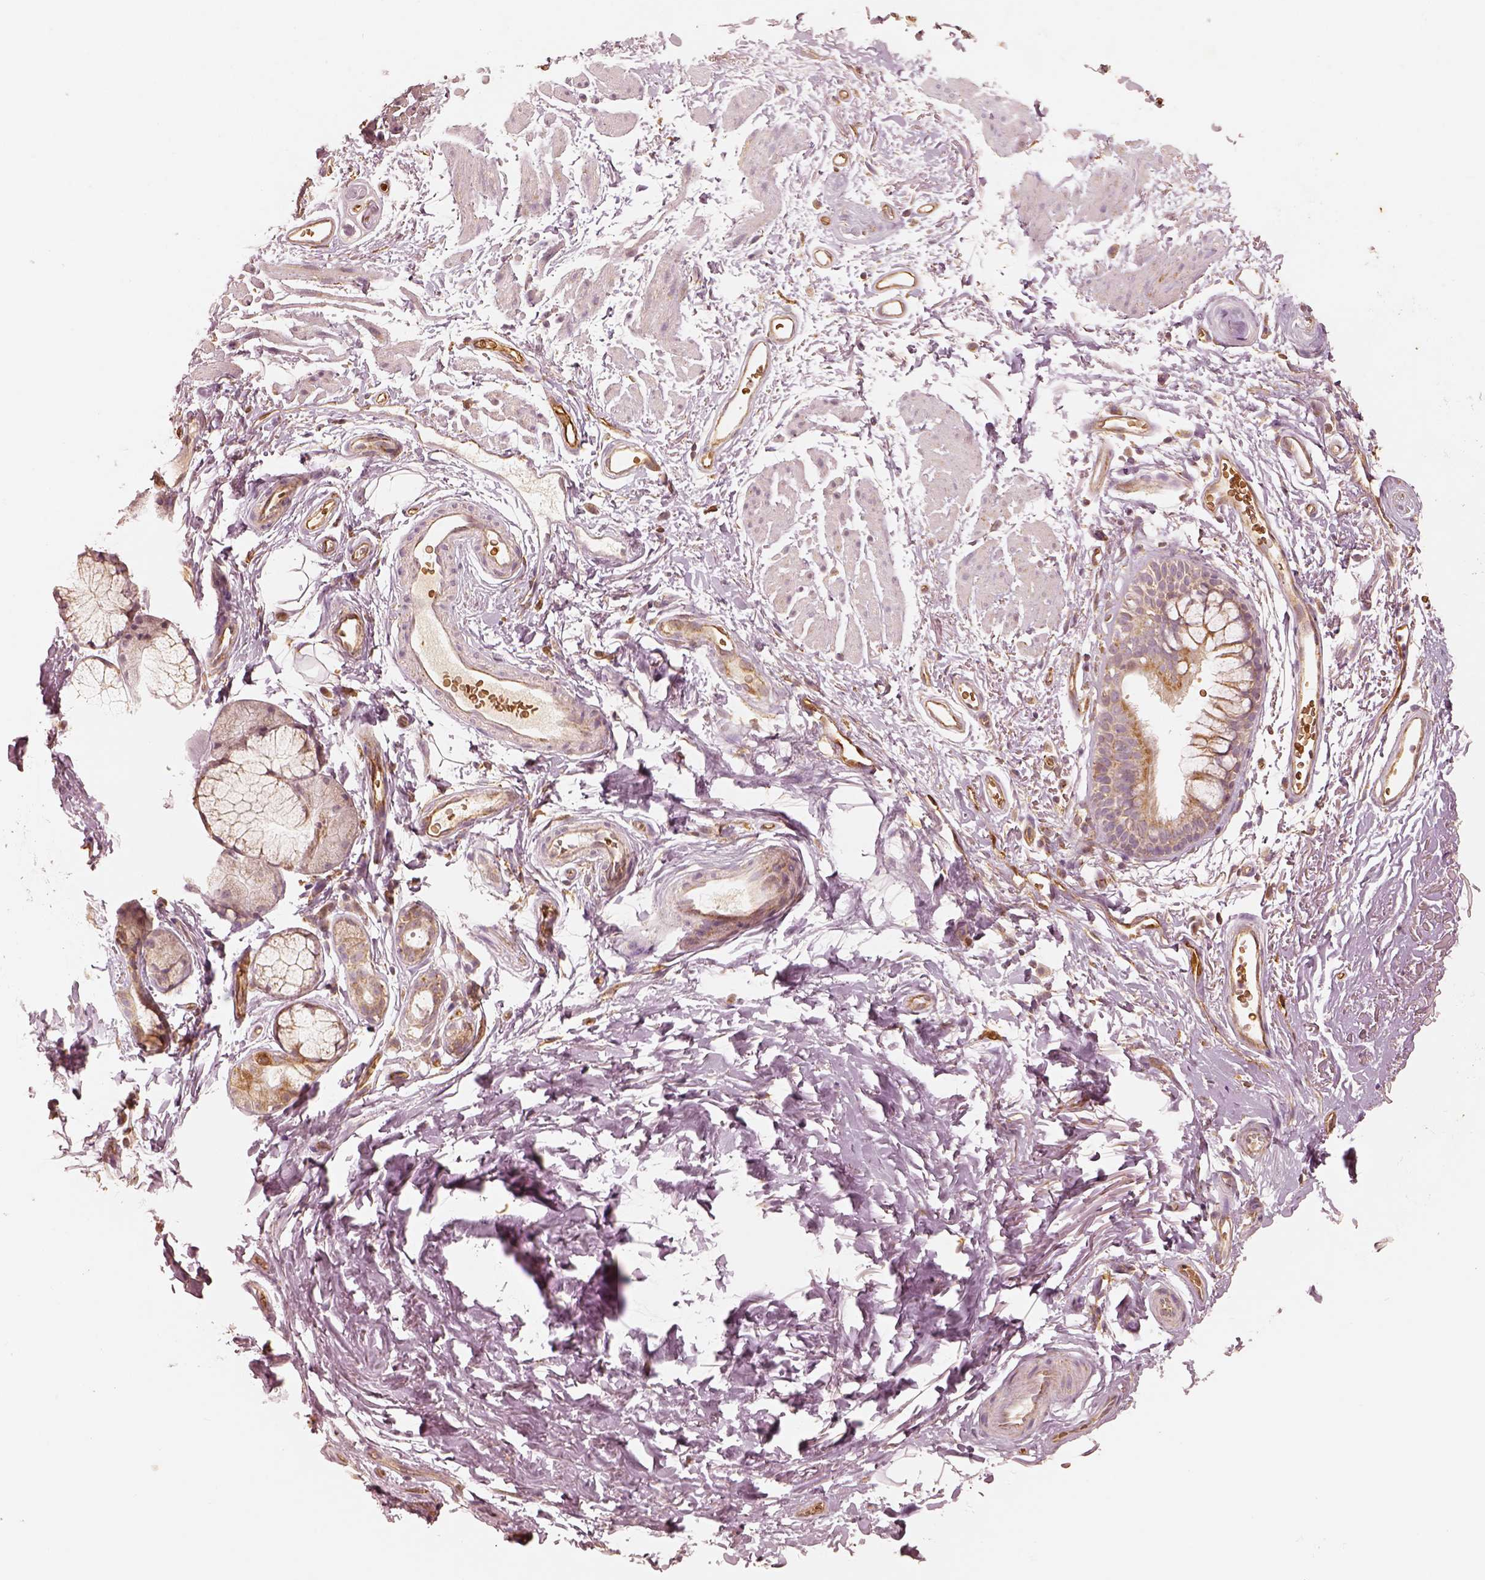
{"staining": {"intensity": "weak", "quantity": ">75%", "location": "cytoplasmic/membranous"}, "tissue": "soft tissue", "cell_type": "Chondrocytes", "image_type": "normal", "snomed": [{"axis": "morphology", "description": "Normal tissue, NOS"}, {"axis": "topography", "description": "Cartilage tissue"}, {"axis": "topography", "description": "Bronchus"}], "caption": "The histopathology image displays immunohistochemical staining of benign soft tissue. There is weak cytoplasmic/membranous positivity is appreciated in approximately >75% of chondrocytes.", "gene": "FSCN1", "patient": {"sex": "female", "age": 79}}